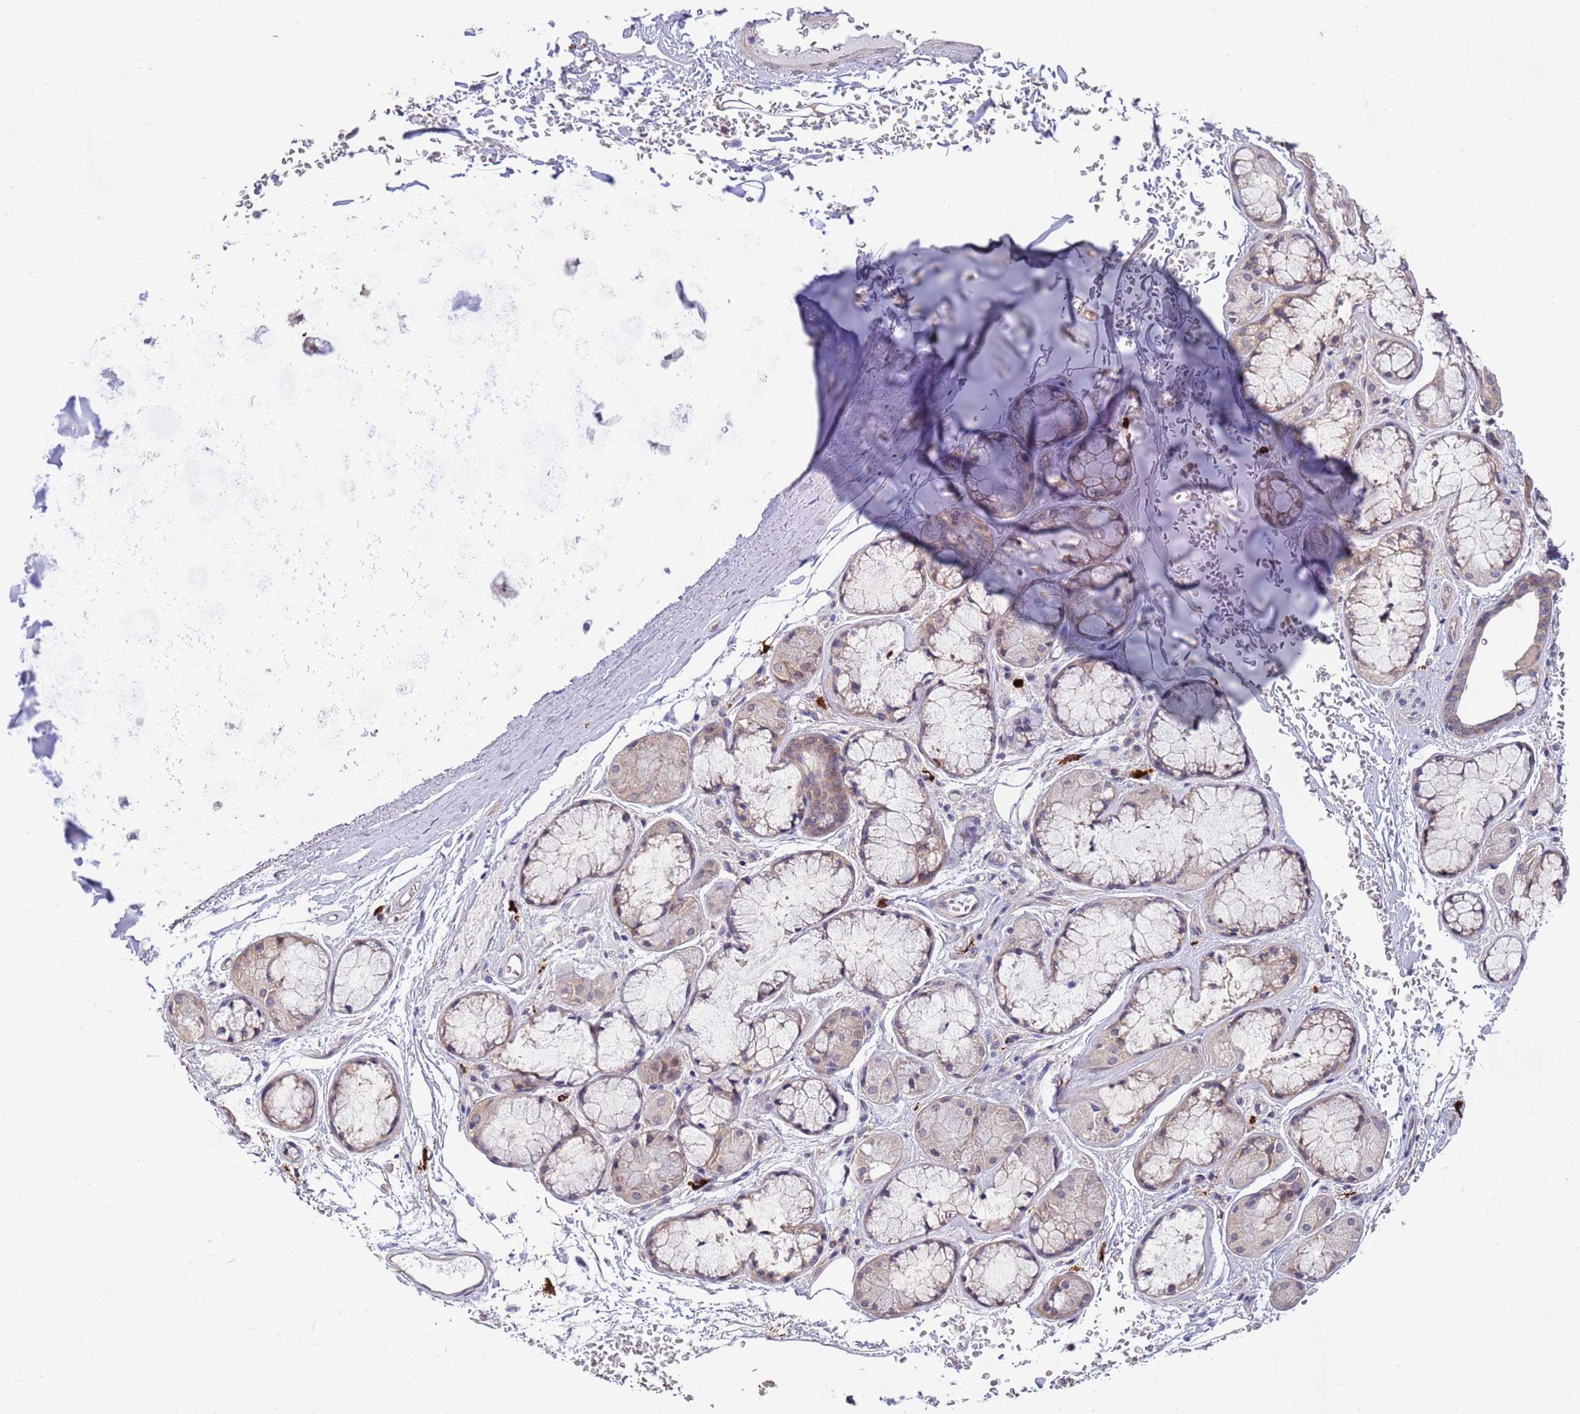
{"staining": {"intensity": "weak", "quantity": "<25%", "location": "cytoplasmic/membranous"}, "tissue": "soft tissue", "cell_type": "Chondrocytes", "image_type": "normal", "snomed": [{"axis": "morphology", "description": "Normal tissue, NOS"}, {"axis": "topography", "description": "Cartilage tissue"}], "caption": "Immunohistochemistry (IHC) histopathology image of benign soft tissue: human soft tissue stained with DAB shows no significant protein expression in chondrocytes.", "gene": "MARVELD2", "patient": {"sex": "male", "age": 73}}